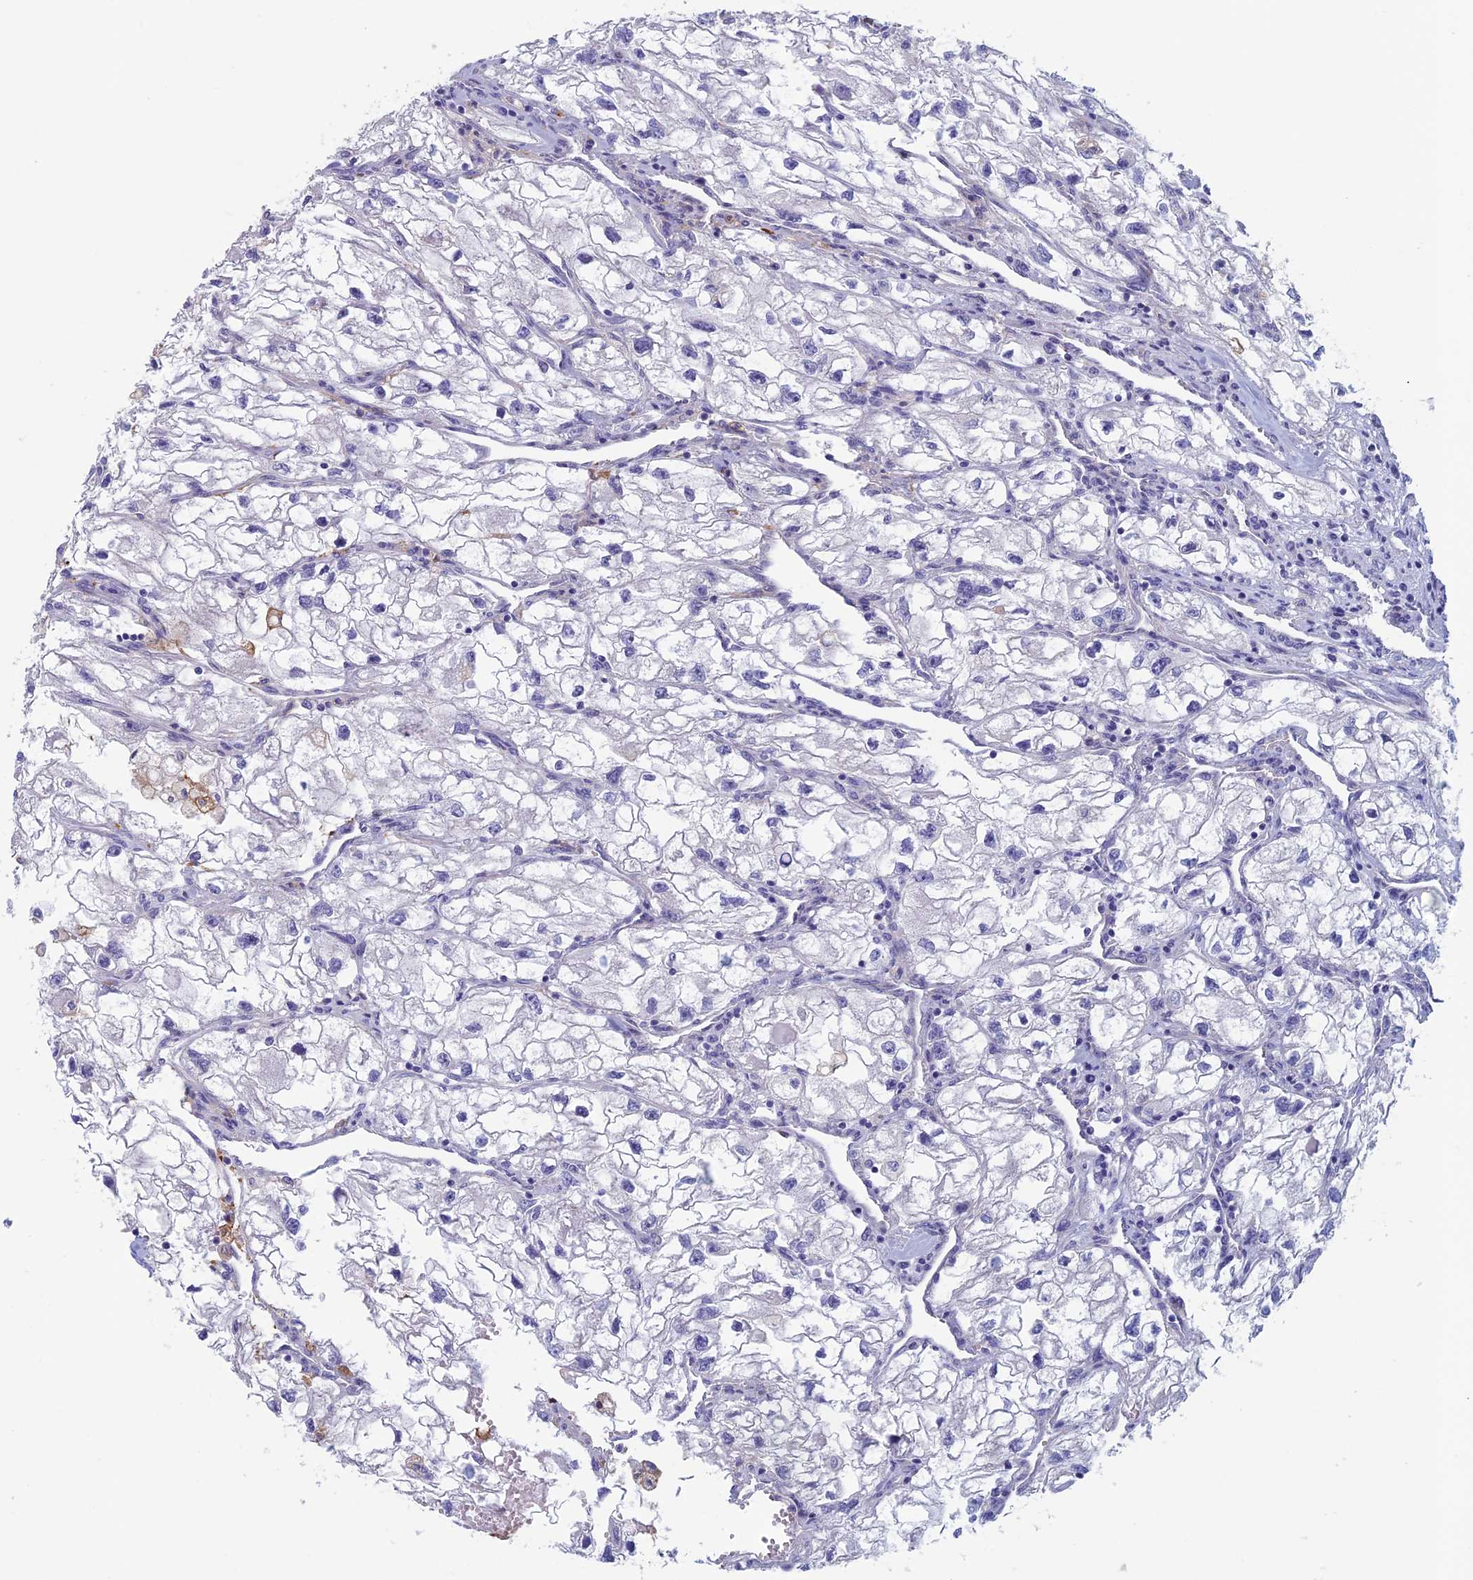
{"staining": {"intensity": "negative", "quantity": "none", "location": "none"}, "tissue": "renal cancer", "cell_type": "Tumor cells", "image_type": "cancer", "snomed": [{"axis": "morphology", "description": "Adenocarcinoma, NOS"}, {"axis": "topography", "description": "Kidney"}], "caption": "There is no significant positivity in tumor cells of renal adenocarcinoma. (Brightfield microscopy of DAB (3,3'-diaminobenzidine) IHC at high magnification).", "gene": "CNOT6L", "patient": {"sex": "female", "age": 70}}